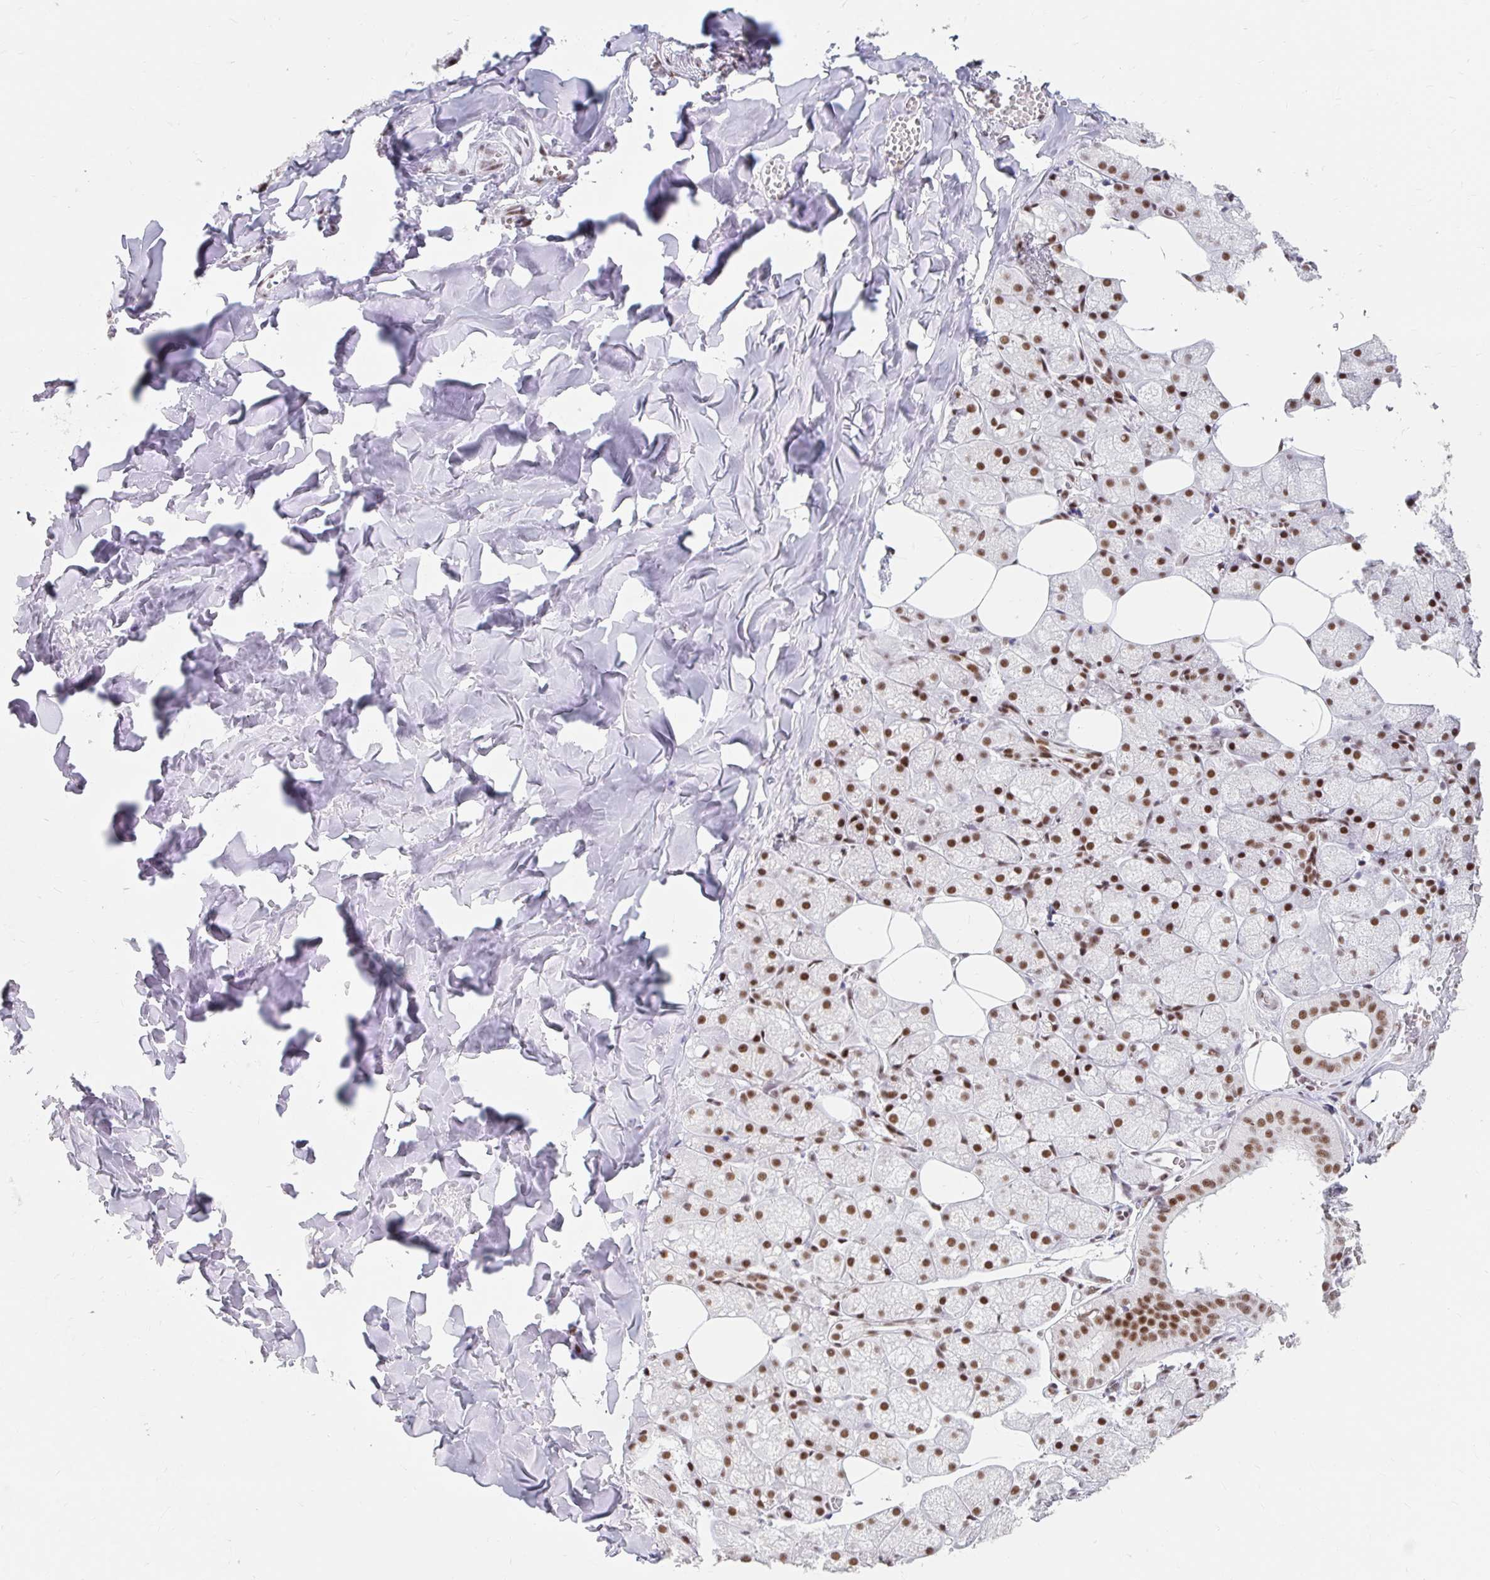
{"staining": {"intensity": "strong", "quantity": ">75%", "location": "nuclear"}, "tissue": "salivary gland", "cell_type": "Glandular cells", "image_type": "normal", "snomed": [{"axis": "morphology", "description": "Normal tissue, NOS"}, {"axis": "topography", "description": "Salivary gland"}, {"axis": "topography", "description": "Peripheral nerve tissue"}], "caption": "Glandular cells demonstrate high levels of strong nuclear staining in about >75% of cells in benign human salivary gland. (DAB IHC with brightfield microscopy, high magnification).", "gene": "SRSF10", "patient": {"sex": "male", "age": 38}}